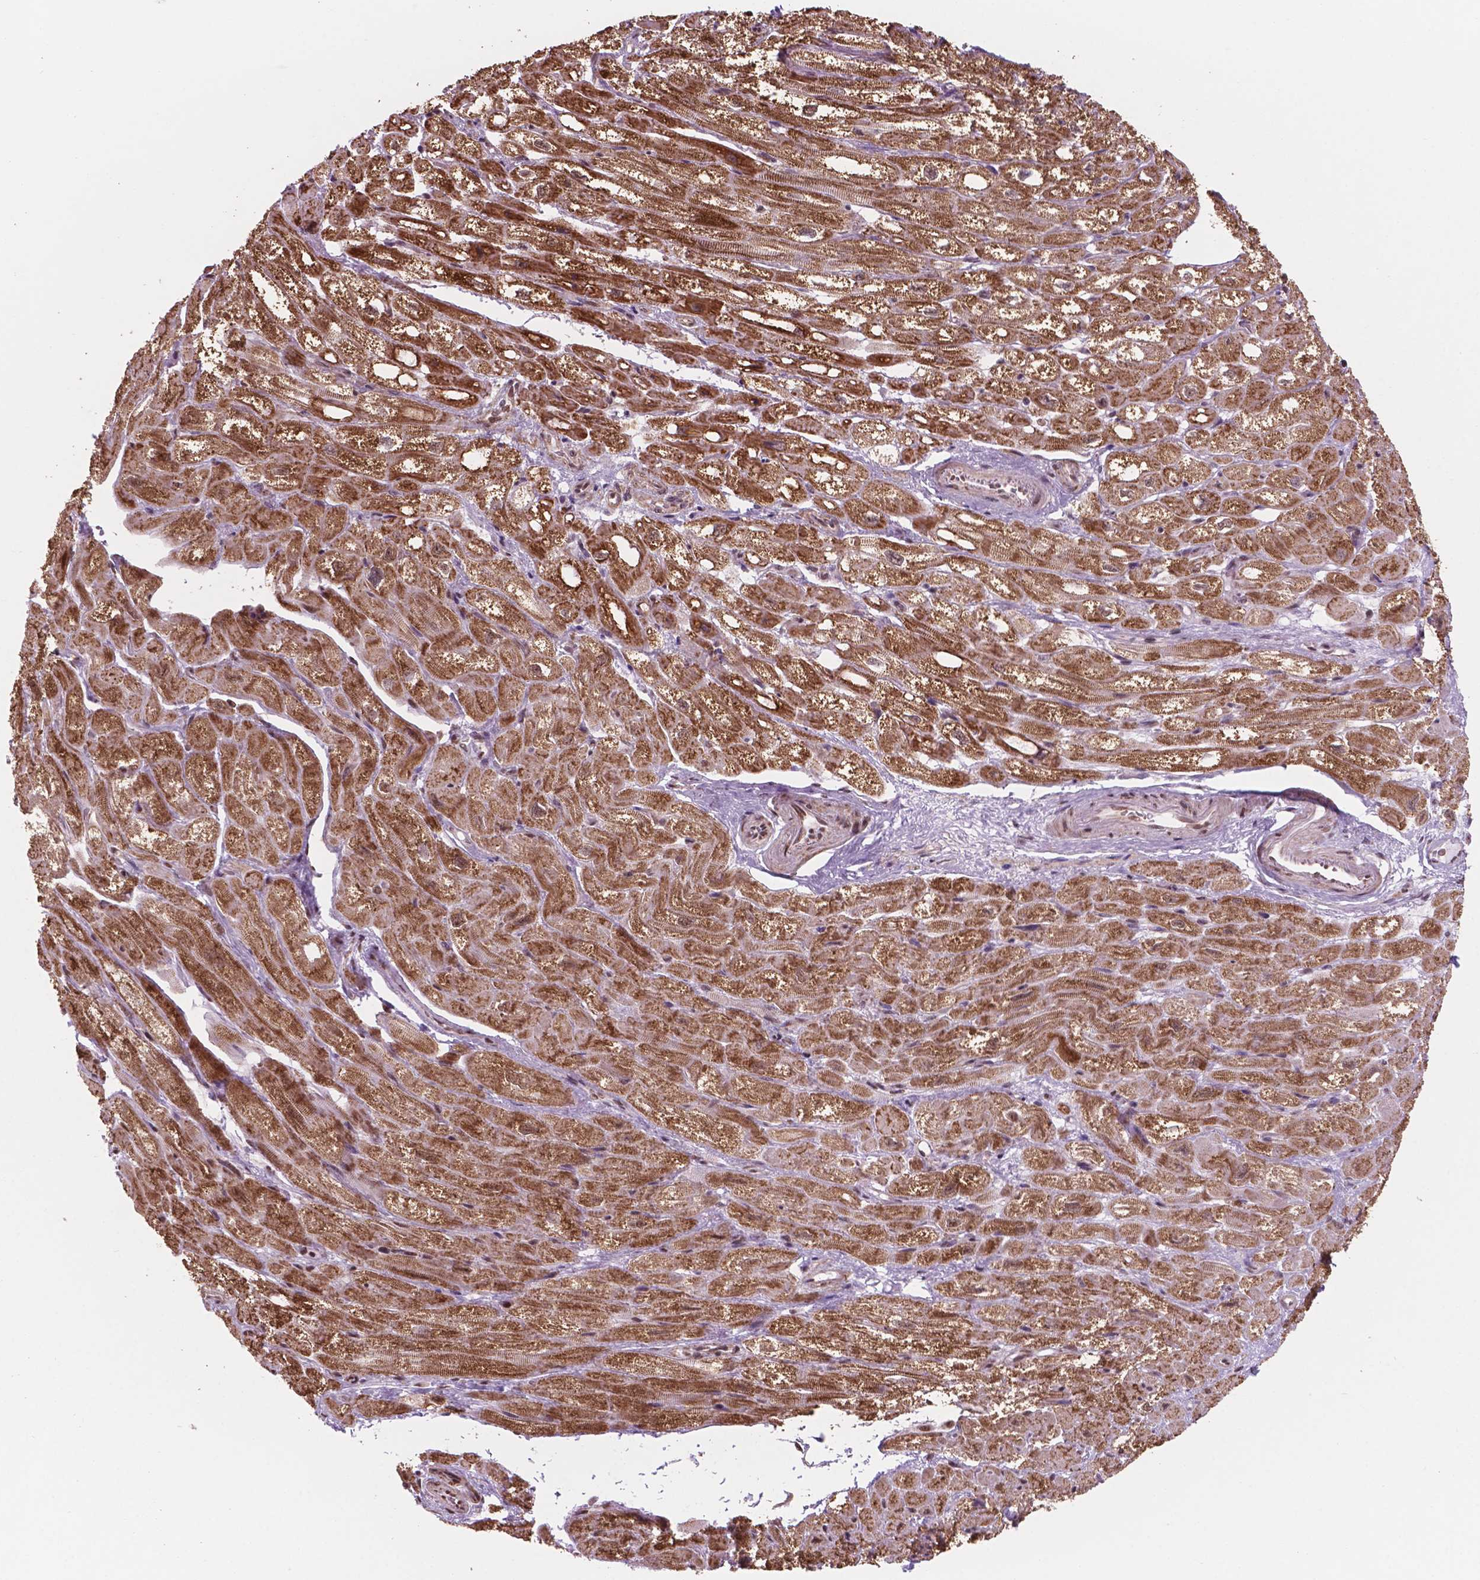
{"staining": {"intensity": "moderate", "quantity": ">75%", "location": "cytoplasmic/membranous"}, "tissue": "heart muscle", "cell_type": "Cardiomyocytes", "image_type": "normal", "snomed": [{"axis": "morphology", "description": "Normal tissue, NOS"}, {"axis": "topography", "description": "Heart"}], "caption": "The immunohistochemical stain highlights moderate cytoplasmic/membranous staining in cardiomyocytes of normal heart muscle.", "gene": "NDUFA10", "patient": {"sex": "female", "age": 69}}